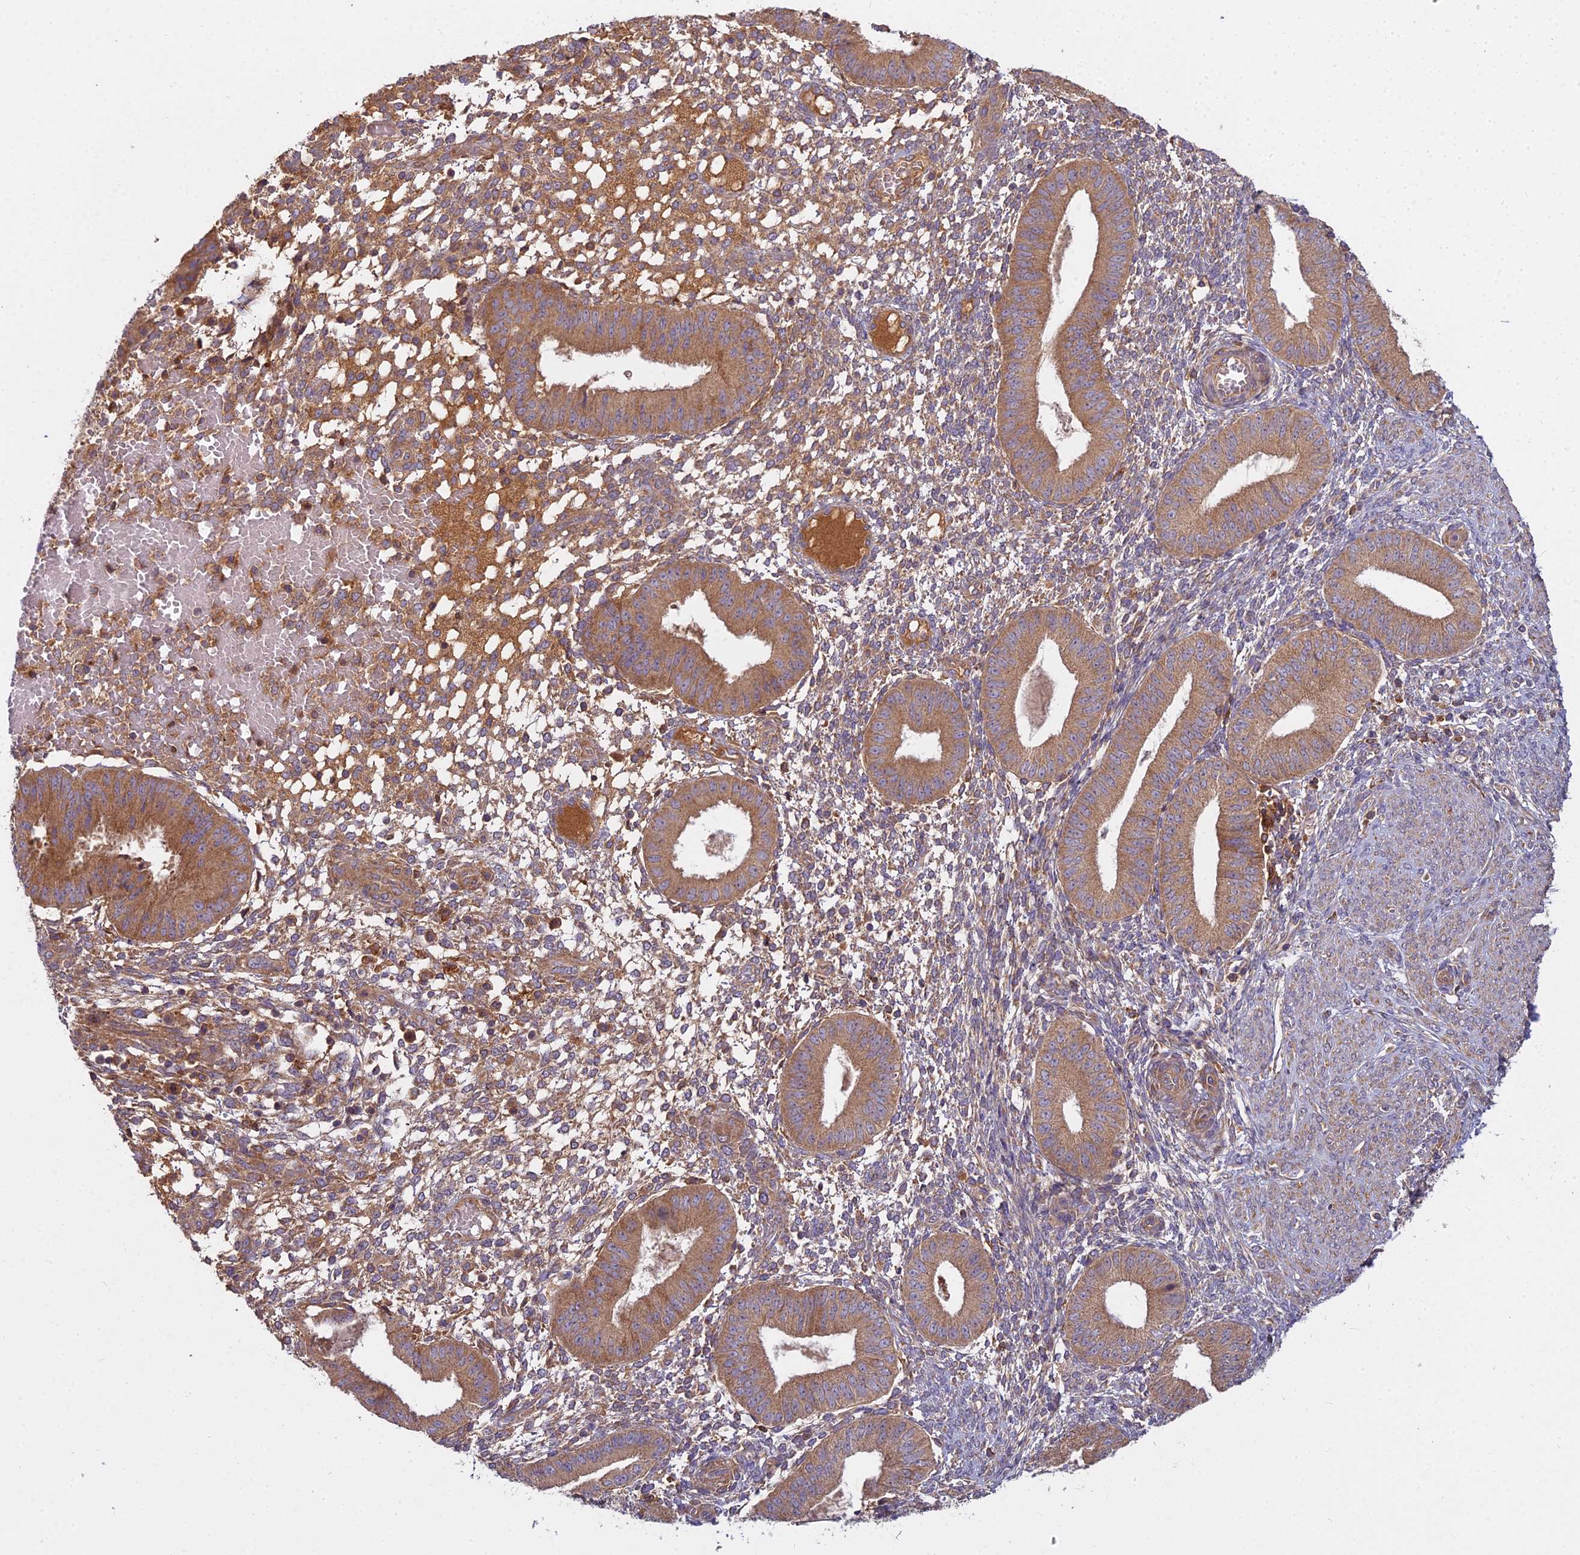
{"staining": {"intensity": "moderate", "quantity": "25%-75%", "location": "cytoplasmic/membranous"}, "tissue": "endometrium", "cell_type": "Cells in endometrial stroma", "image_type": "normal", "snomed": [{"axis": "morphology", "description": "Normal tissue, NOS"}, {"axis": "topography", "description": "Endometrium"}], "caption": "Protein staining of unremarkable endometrium demonstrates moderate cytoplasmic/membranous staining in approximately 25%-75% of cells in endometrial stroma. The protein of interest is stained brown, and the nuclei are stained in blue (DAB IHC with brightfield microscopy, high magnification).", "gene": "CCDC167", "patient": {"sex": "female", "age": 49}}